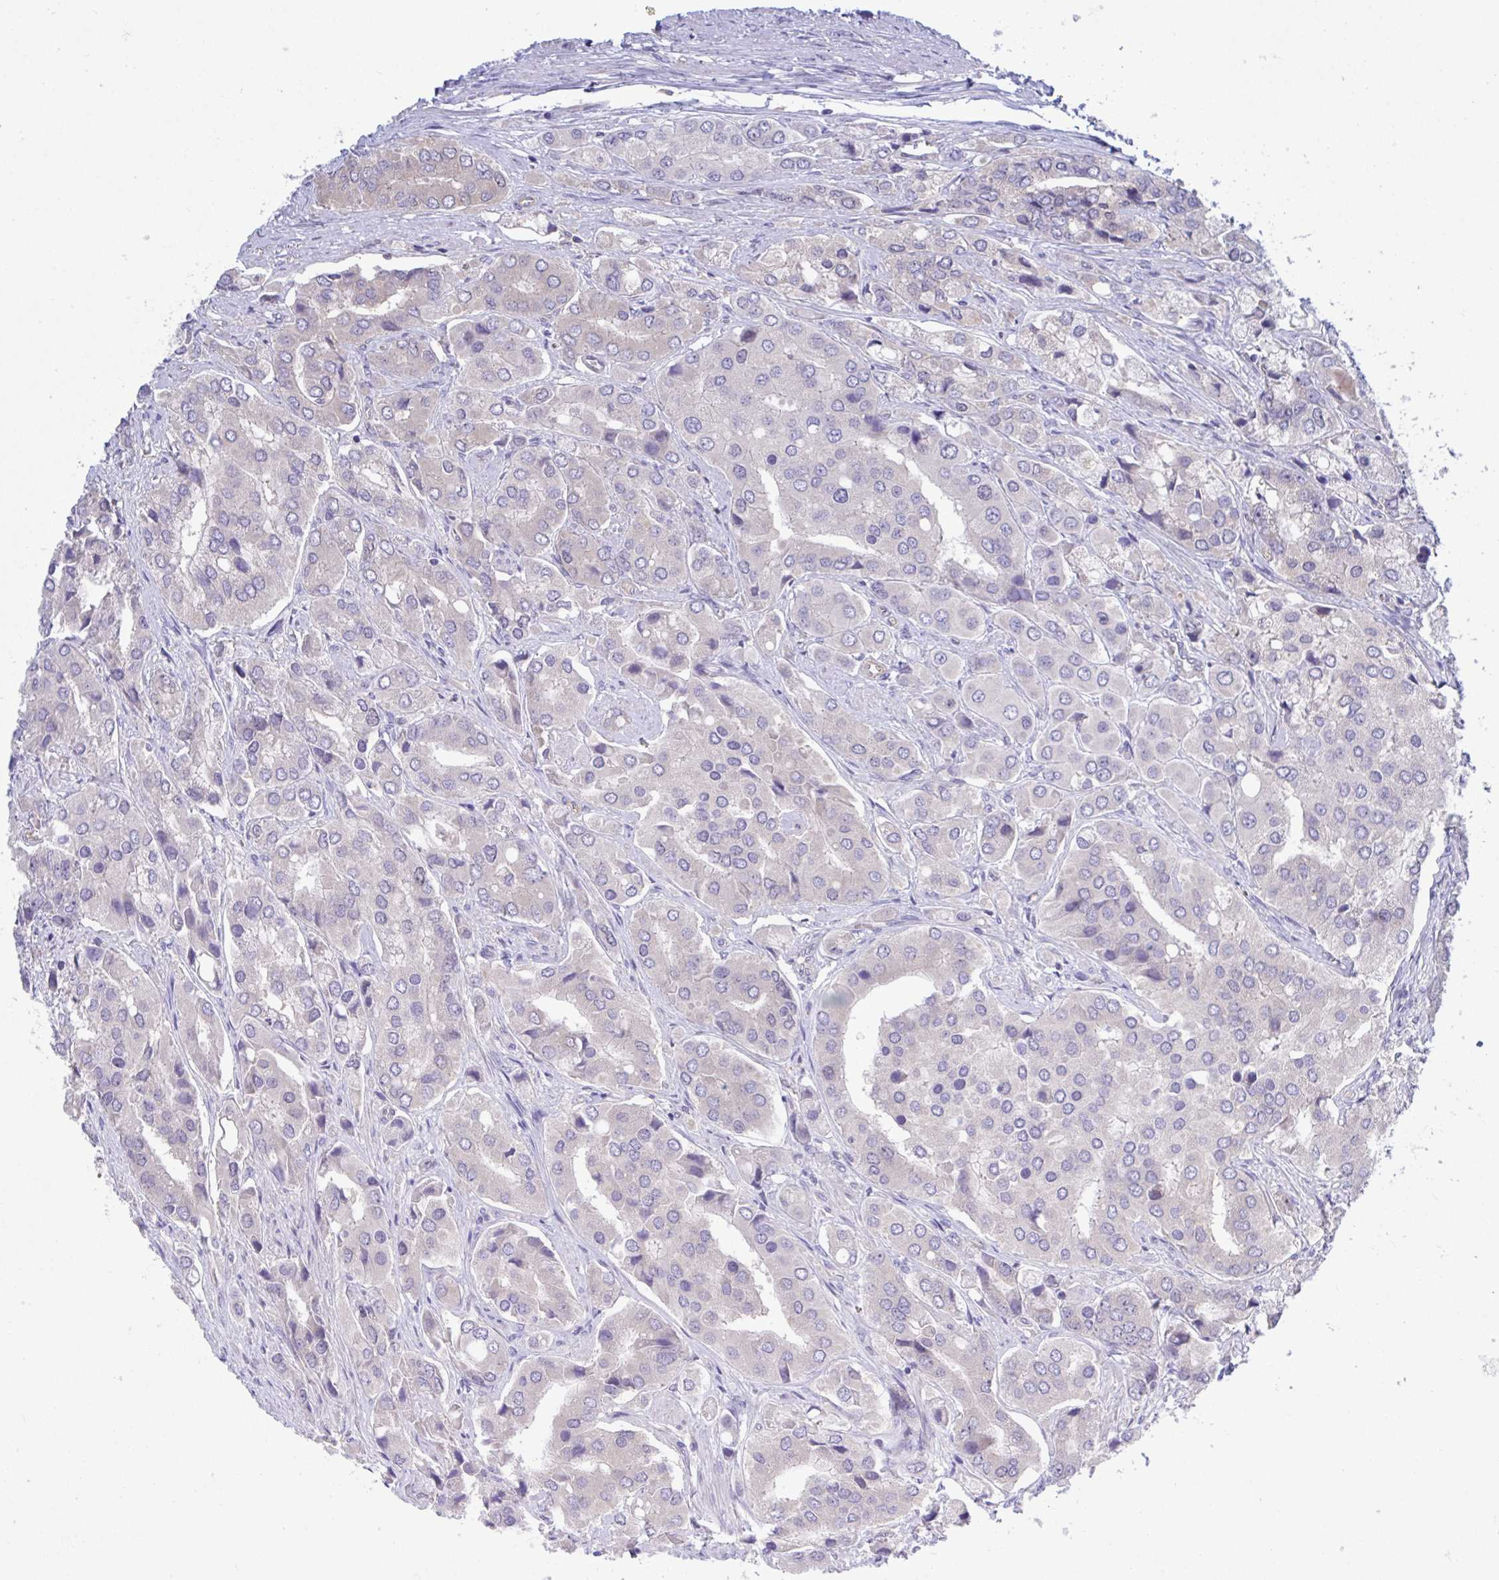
{"staining": {"intensity": "negative", "quantity": "none", "location": "none"}, "tissue": "prostate cancer", "cell_type": "Tumor cells", "image_type": "cancer", "snomed": [{"axis": "morphology", "description": "Adenocarcinoma, Low grade"}, {"axis": "topography", "description": "Prostate"}], "caption": "Immunohistochemistry image of neoplastic tissue: human prostate cancer (adenocarcinoma (low-grade)) stained with DAB reveals no significant protein positivity in tumor cells. The staining was performed using DAB (3,3'-diaminobenzidine) to visualize the protein expression in brown, while the nuclei were stained in blue with hematoxylin (Magnification: 20x).", "gene": "CENPQ", "patient": {"sex": "male", "age": 69}}